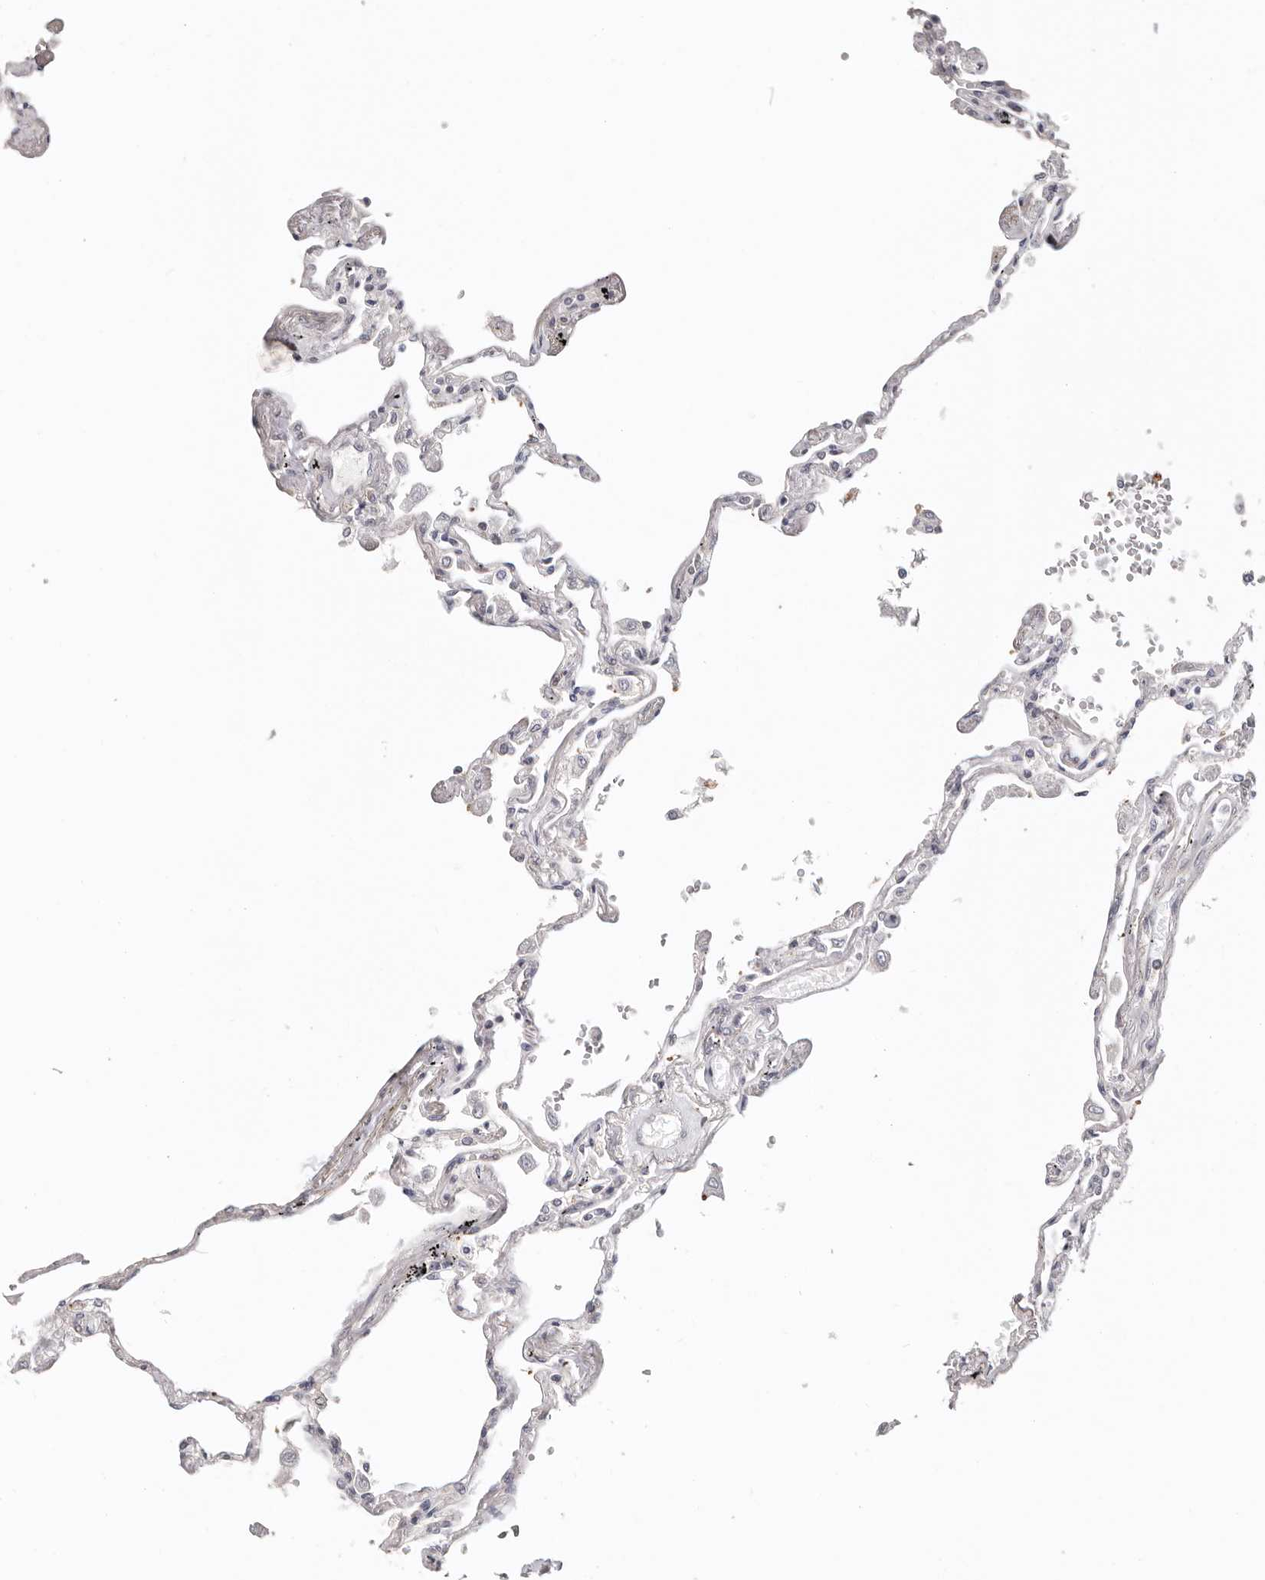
{"staining": {"intensity": "negative", "quantity": "none", "location": "none"}, "tissue": "lung", "cell_type": "Alveolar cells", "image_type": "normal", "snomed": [{"axis": "morphology", "description": "Normal tissue, NOS"}, {"axis": "topography", "description": "Lung"}], "caption": "This is a photomicrograph of IHC staining of benign lung, which shows no expression in alveolar cells. Nuclei are stained in blue.", "gene": "LARP7", "patient": {"sex": "female", "age": 67}}